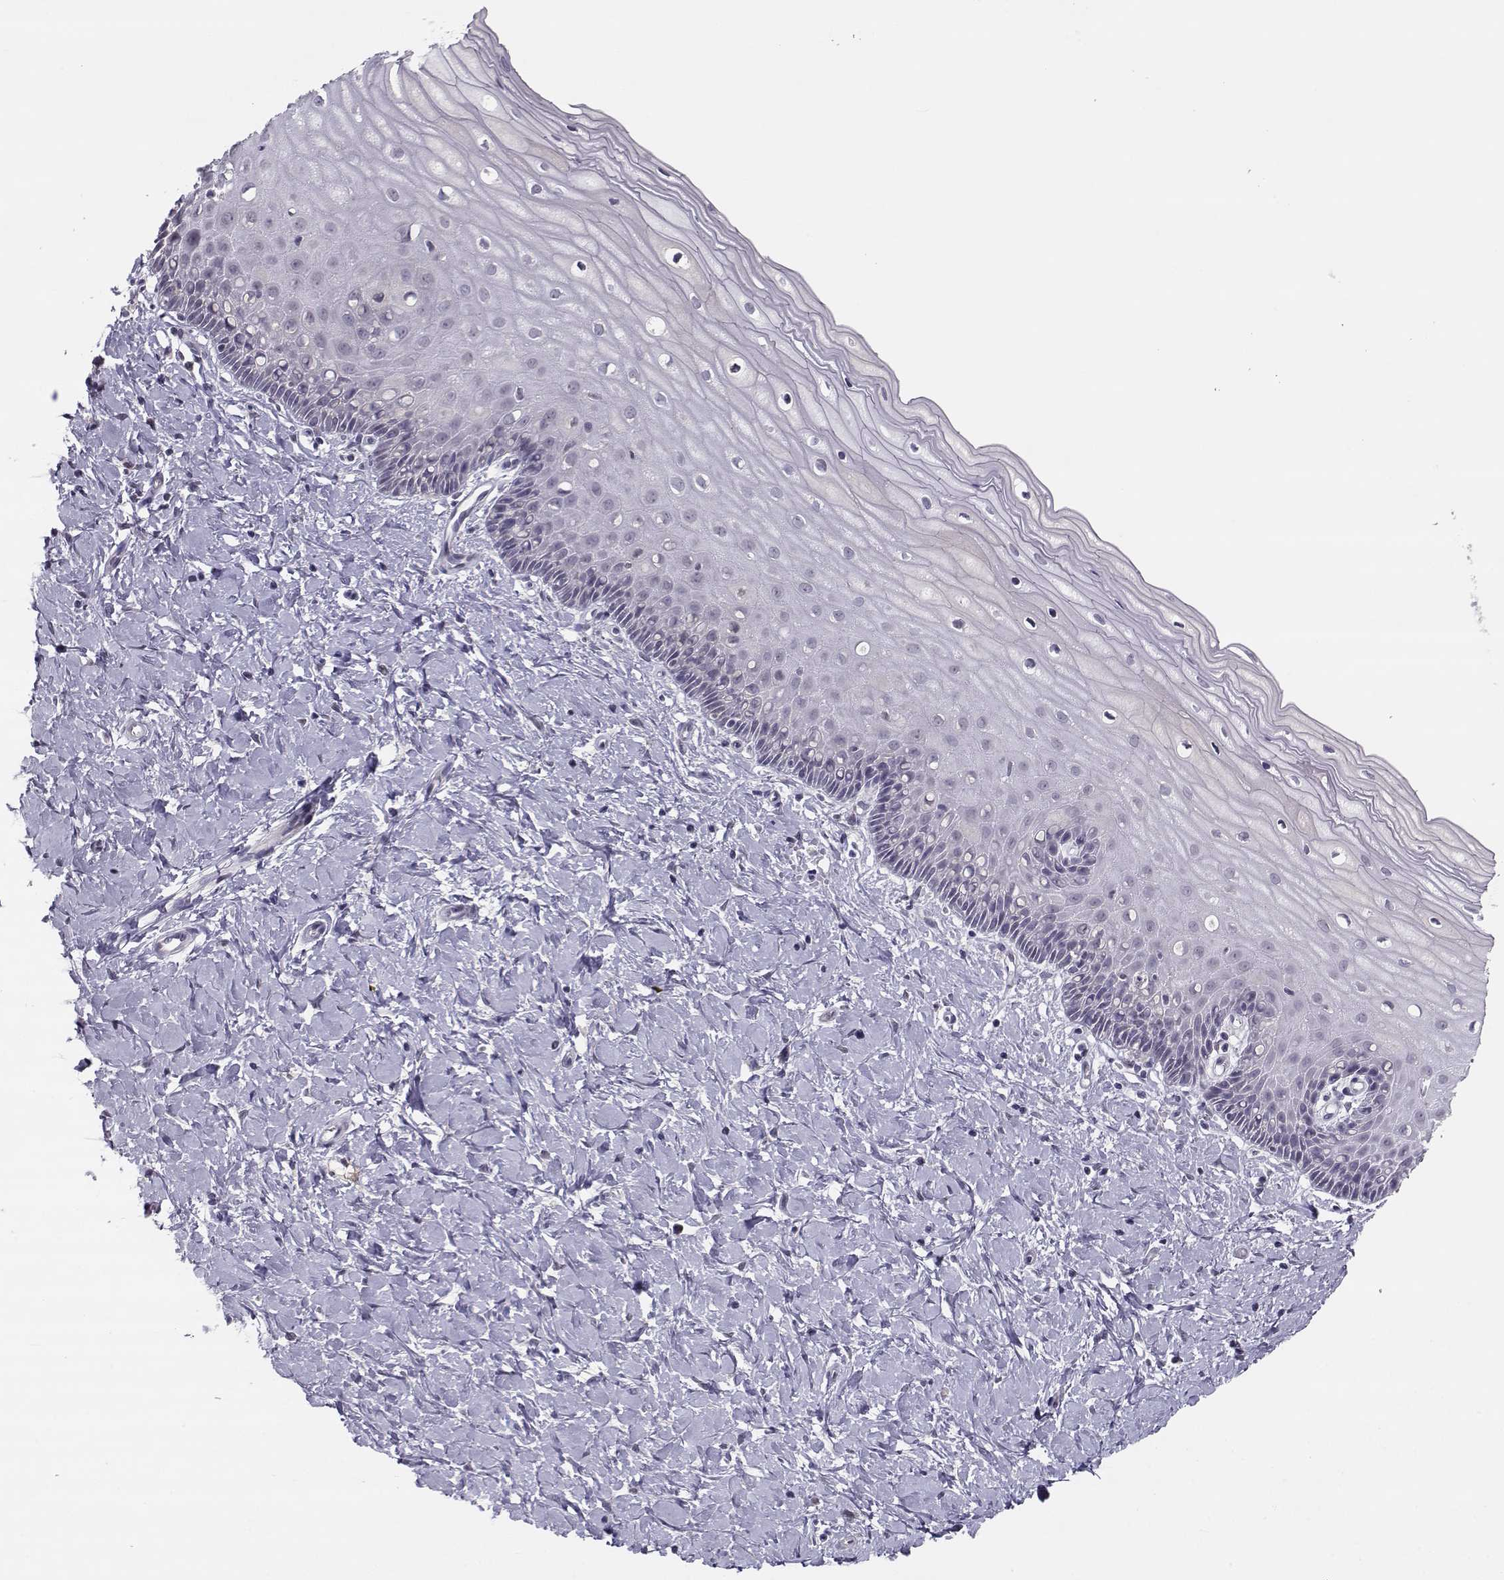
{"staining": {"intensity": "negative", "quantity": "none", "location": "none"}, "tissue": "cervix", "cell_type": "Squamous epithelial cells", "image_type": "normal", "snomed": [{"axis": "morphology", "description": "Normal tissue, NOS"}, {"axis": "topography", "description": "Cervix"}], "caption": "The histopathology image displays no significant positivity in squamous epithelial cells of cervix.", "gene": "C16orf86", "patient": {"sex": "female", "age": 37}}